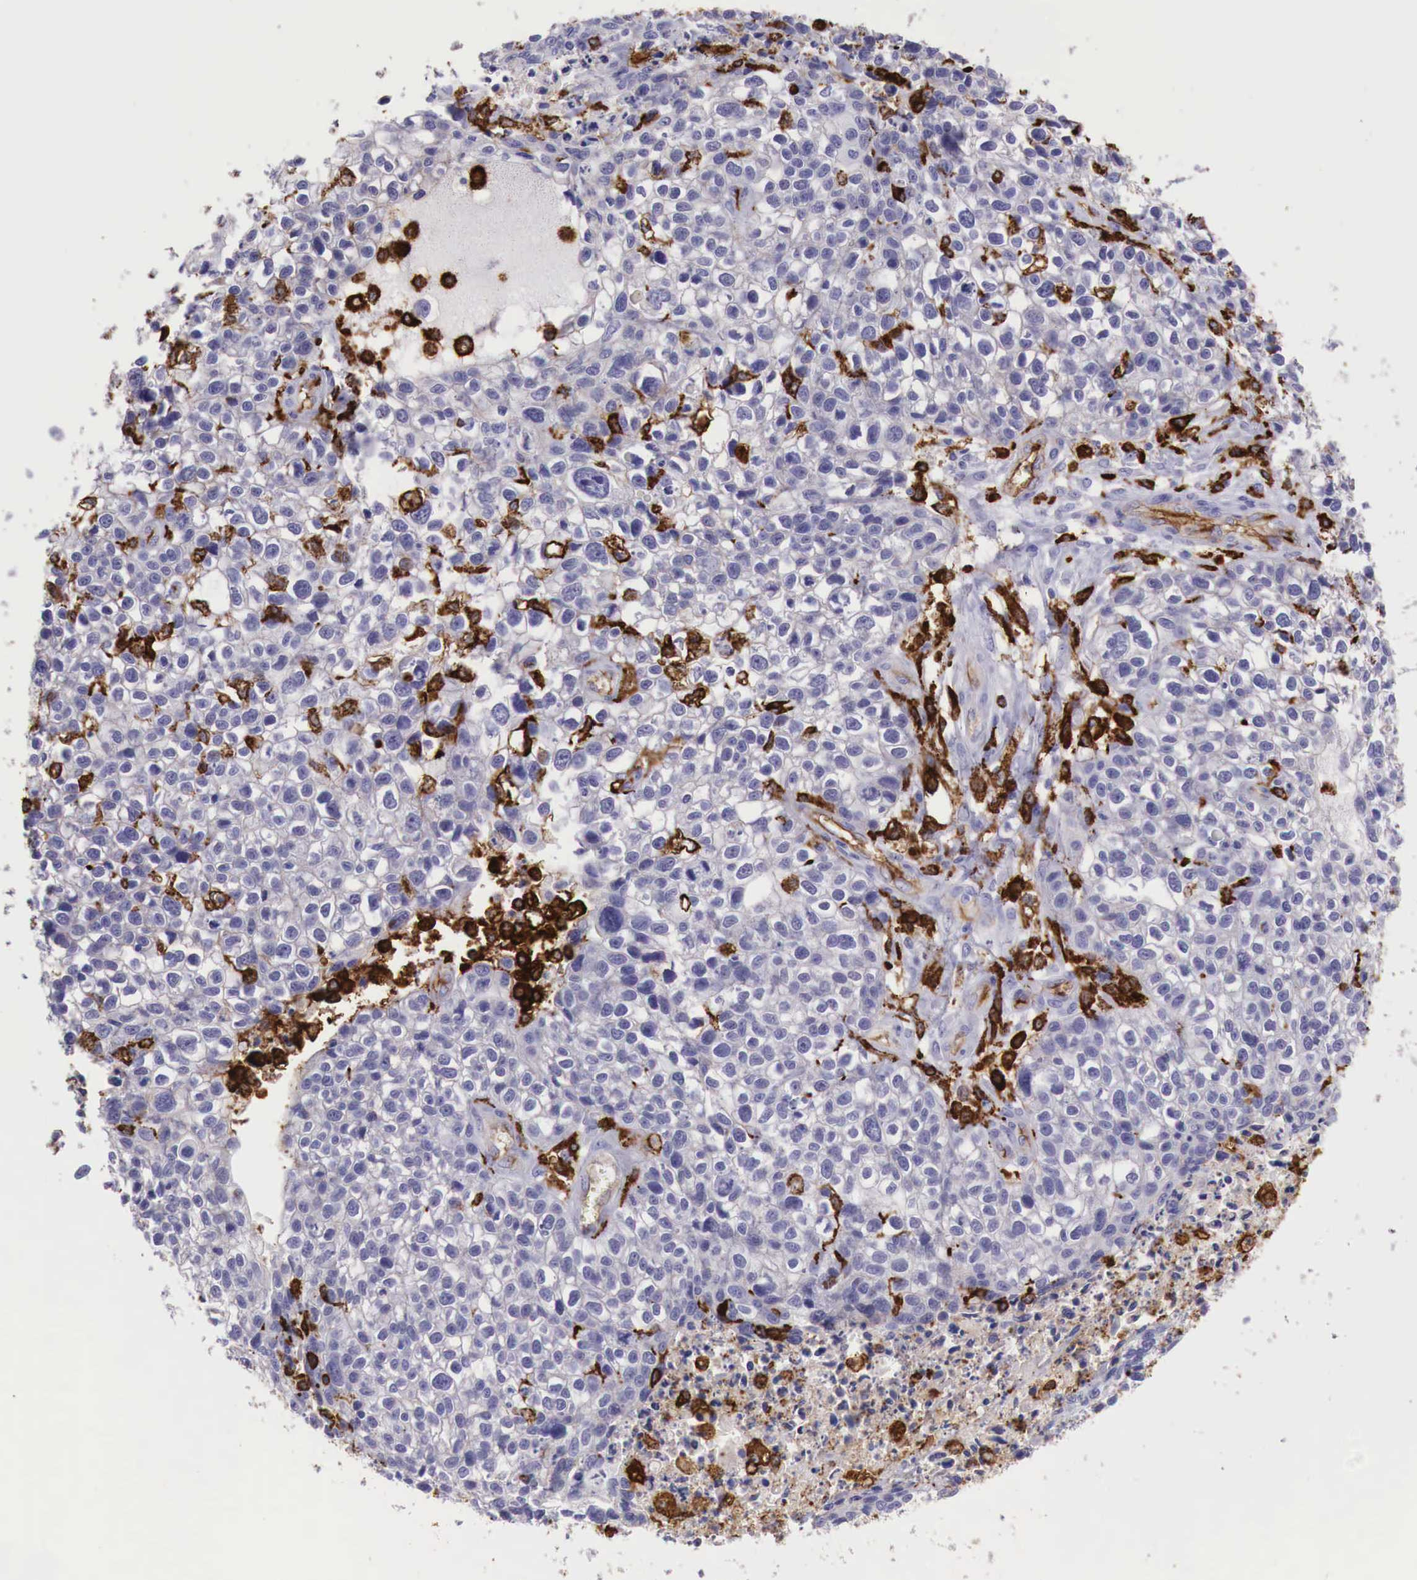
{"staining": {"intensity": "negative", "quantity": "none", "location": "none"}, "tissue": "lung cancer", "cell_type": "Tumor cells", "image_type": "cancer", "snomed": [{"axis": "morphology", "description": "Squamous cell carcinoma, NOS"}, {"axis": "topography", "description": "Lymph node"}, {"axis": "topography", "description": "Lung"}], "caption": "A high-resolution histopathology image shows immunohistochemistry staining of lung squamous cell carcinoma, which exhibits no significant positivity in tumor cells.", "gene": "MSR1", "patient": {"sex": "male", "age": 74}}